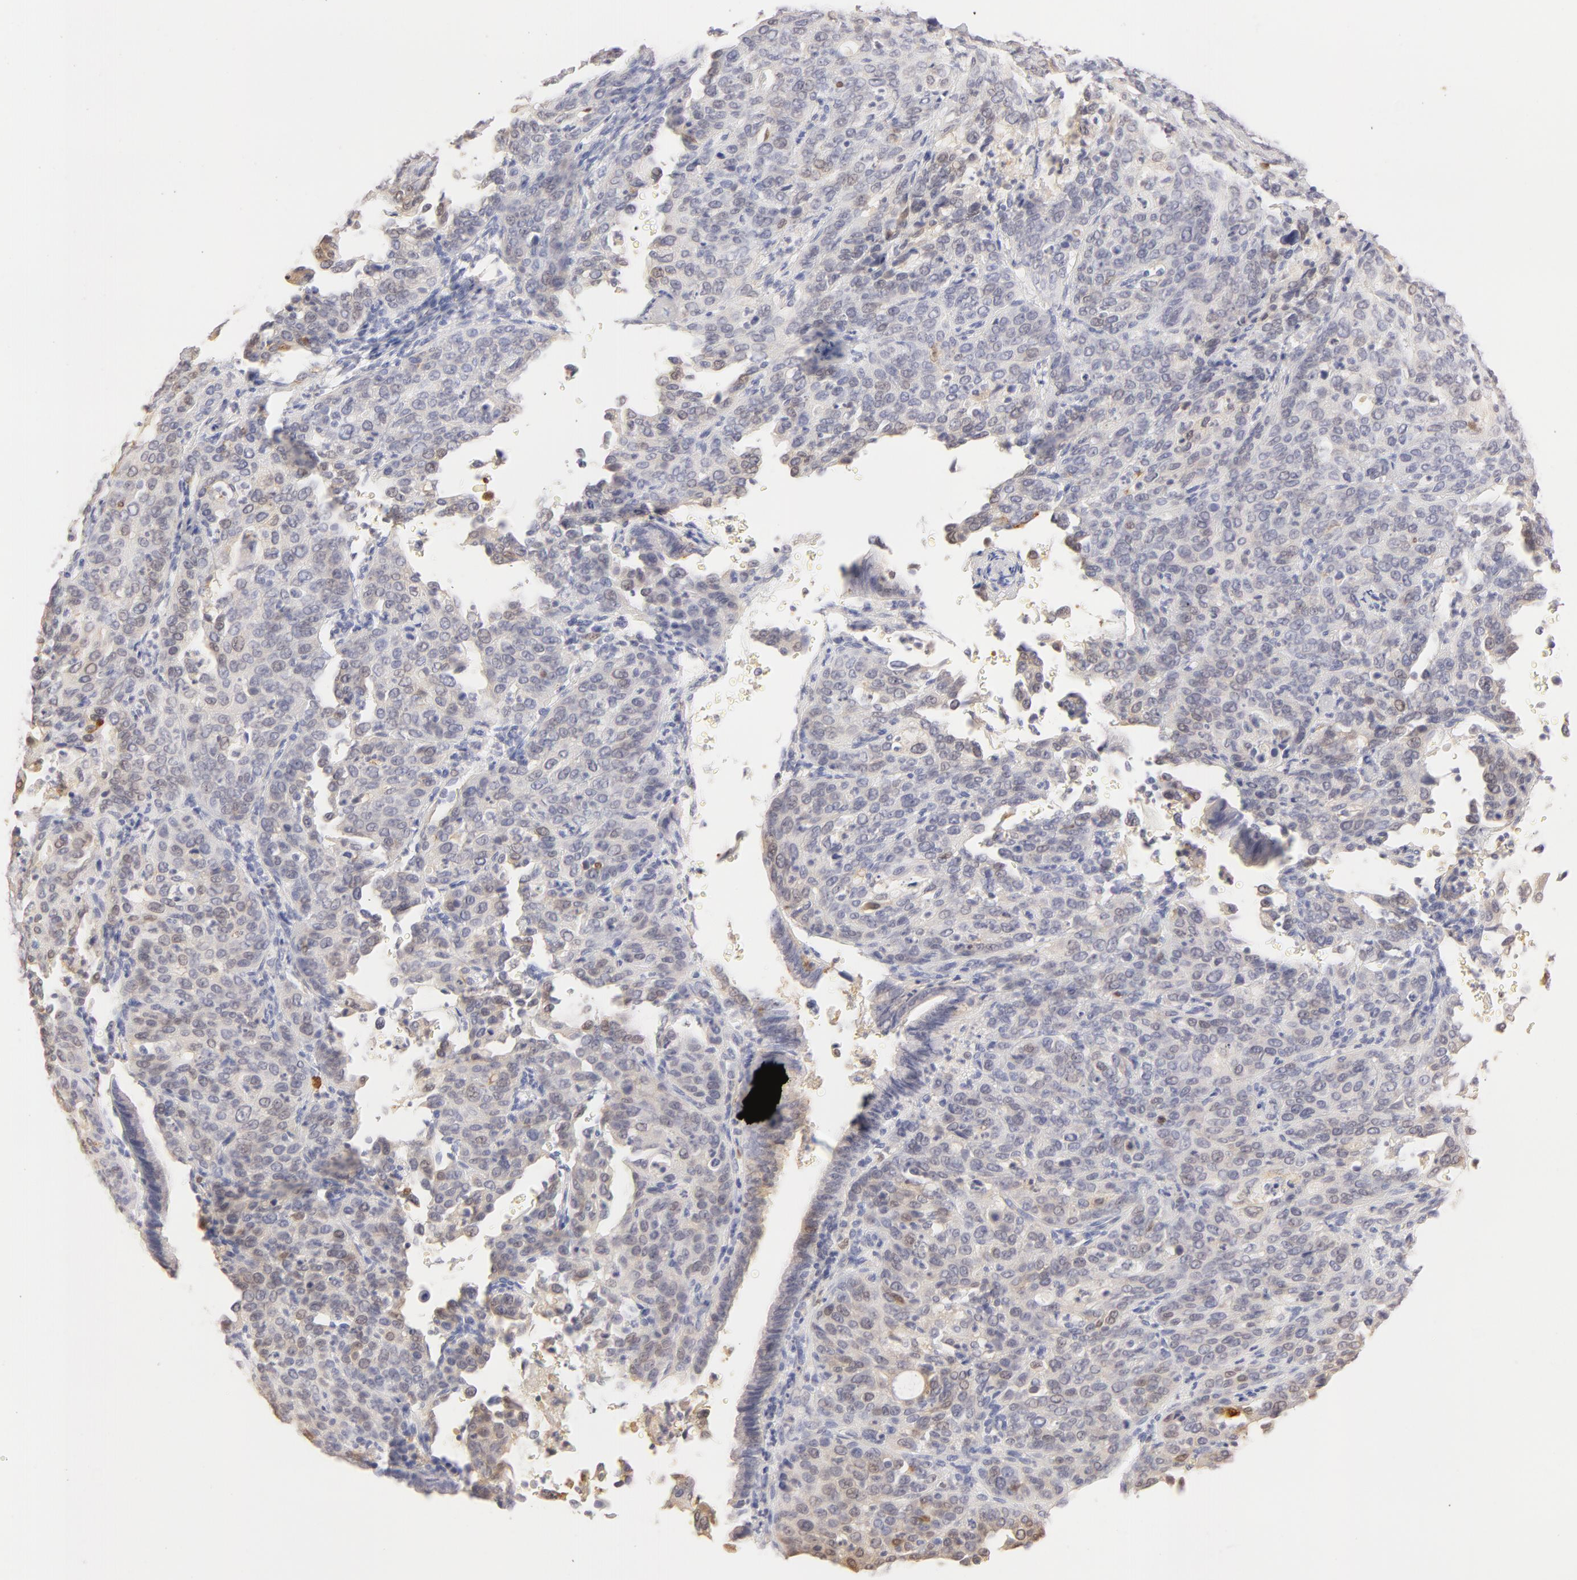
{"staining": {"intensity": "weak", "quantity": "<25%", "location": "nuclear"}, "tissue": "cervical cancer", "cell_type": "Tumor cells", "image_type": "cancer", "snomed": [{"axis": "morphology", "description": "Squamous cell carcinoma, NOS"}, {"axis": "topography", "description": "Cervix"}], "caption": "Cervical cancer (squamous cell carcinoma) was stained to show a protein in brown. There is no significant expression in tumor cells.", "gene": "CA2", "patient": {"sex": "female", "age": 41}}